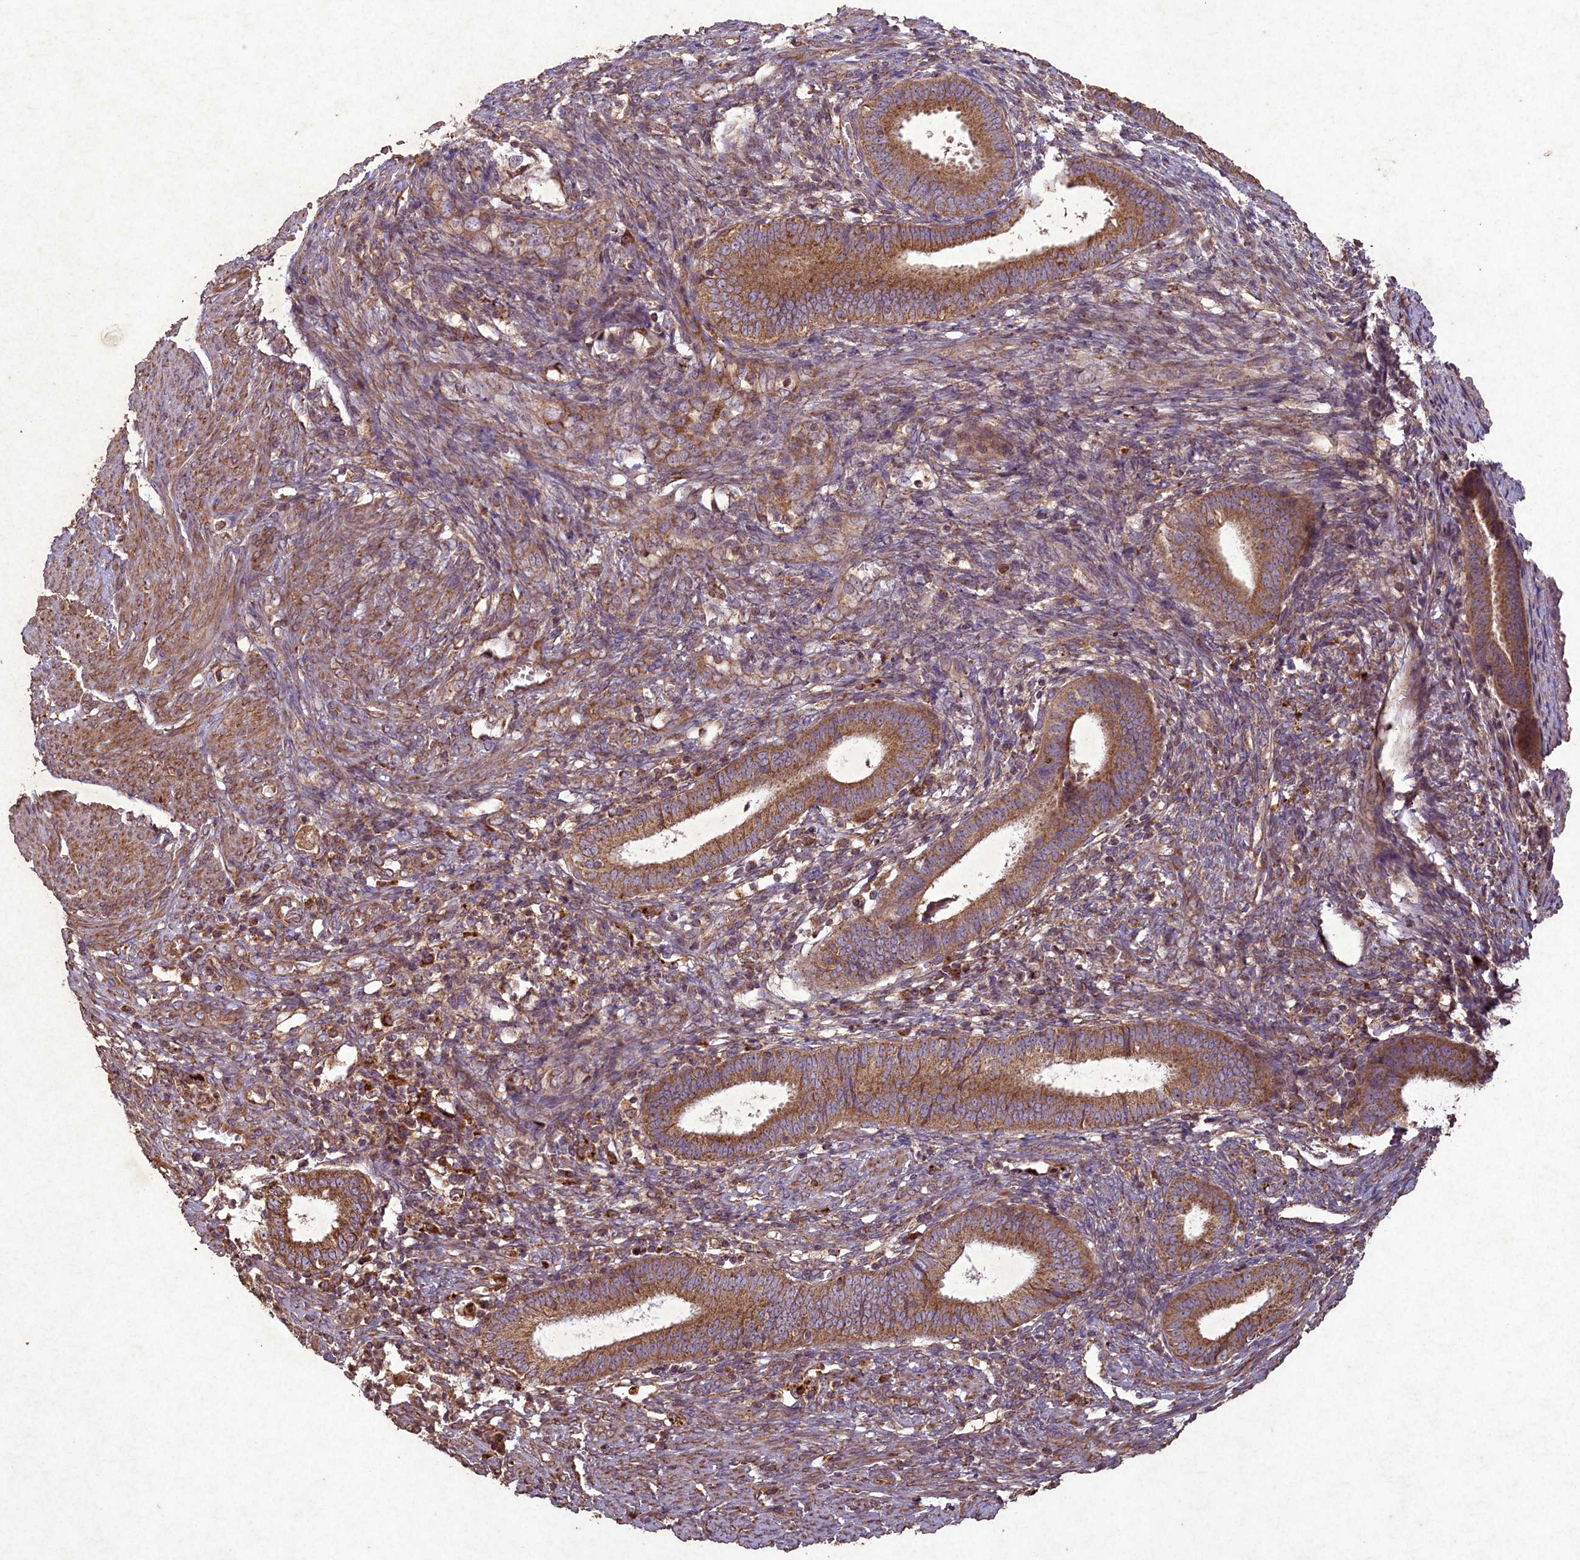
{"staining": {"intensity": "moderate", "quantity": ">75%", "location": "cytoplasmic/membranous"}, "tissue": "endometrial cancer", "cell_type": "Tumor cells", "image_type": "cancer", "snomed": [{"axis": "morphology", "description": "Adenocarcinoma, NOS"}, {"axis": "topography", "description": "Endometrium"}], "caption": "This micrograph demonstrates immunohistochemistry (IHC) staining of human endometrial cancer (adenocarcinoma), with medium moderate cytoplasmic/membranous staining in approximately >75% of tumor cells.", "gene": "CIAO2B", "patient": {"sex": "female", "age": 51}}